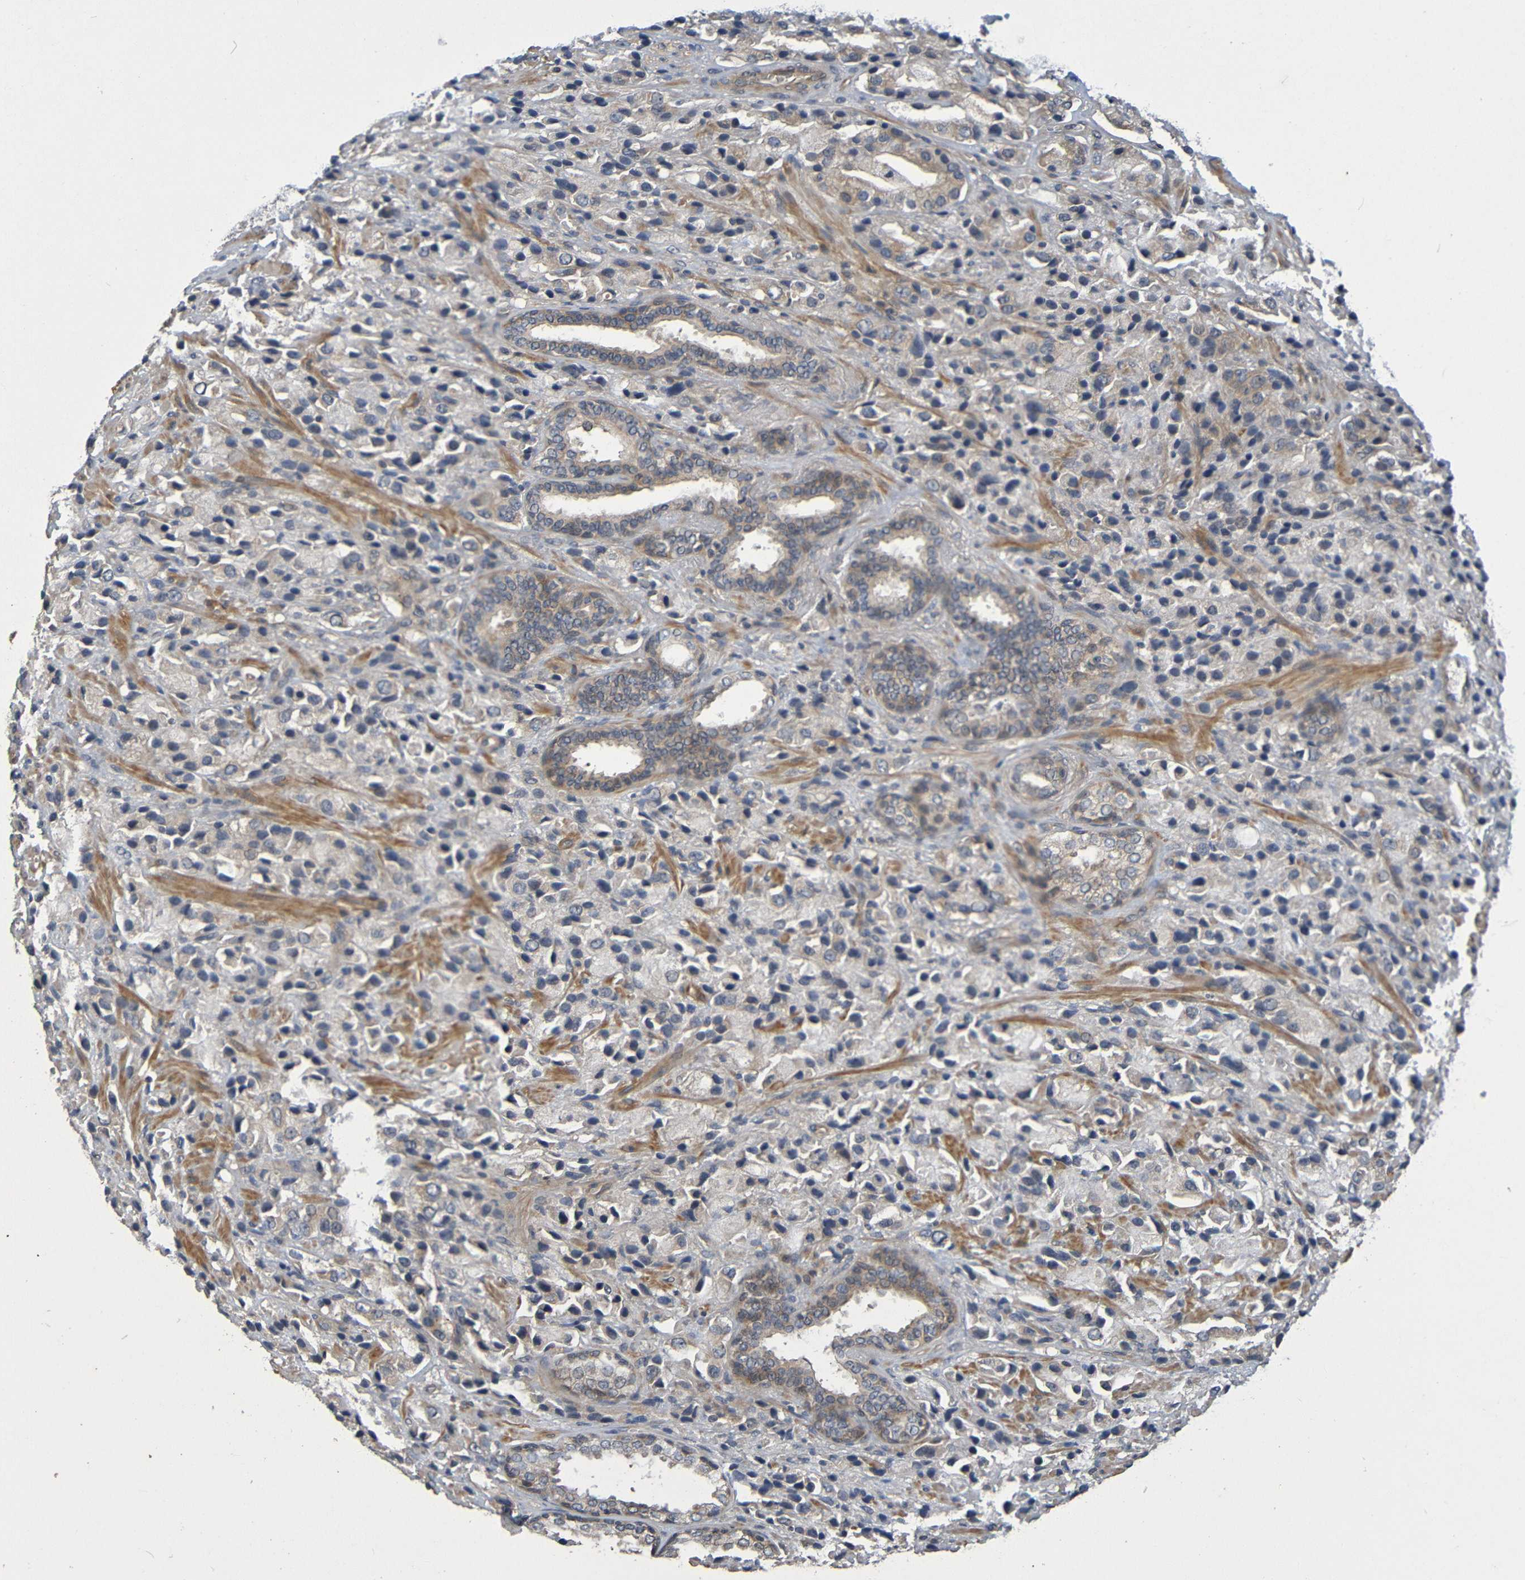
{"staining": {"intensity": "weak", "quantity": ">75%", "location": "cytoplasmic/membranous"}, "tissue": "prostate cancer", "cell_type": "Tumor cells", "image_type": "cancer", "snomed": [{"axis": "morphology", "description": "Adenocarcinoma, High grade"}, {"axis": "topography", "description": "Prostate"}], "caption": "Immunohistochemistry (IHC) photomicrograph of prostate cancer (adenocarcinoma (high-grade)) stained for a protein (brown), which demonstrates low levels of weak cytoplasmic/membranous expression in about >75% of tumor cells.", "gene": "CYP4F2", "patient": {"sex": "male", "age": 70}}